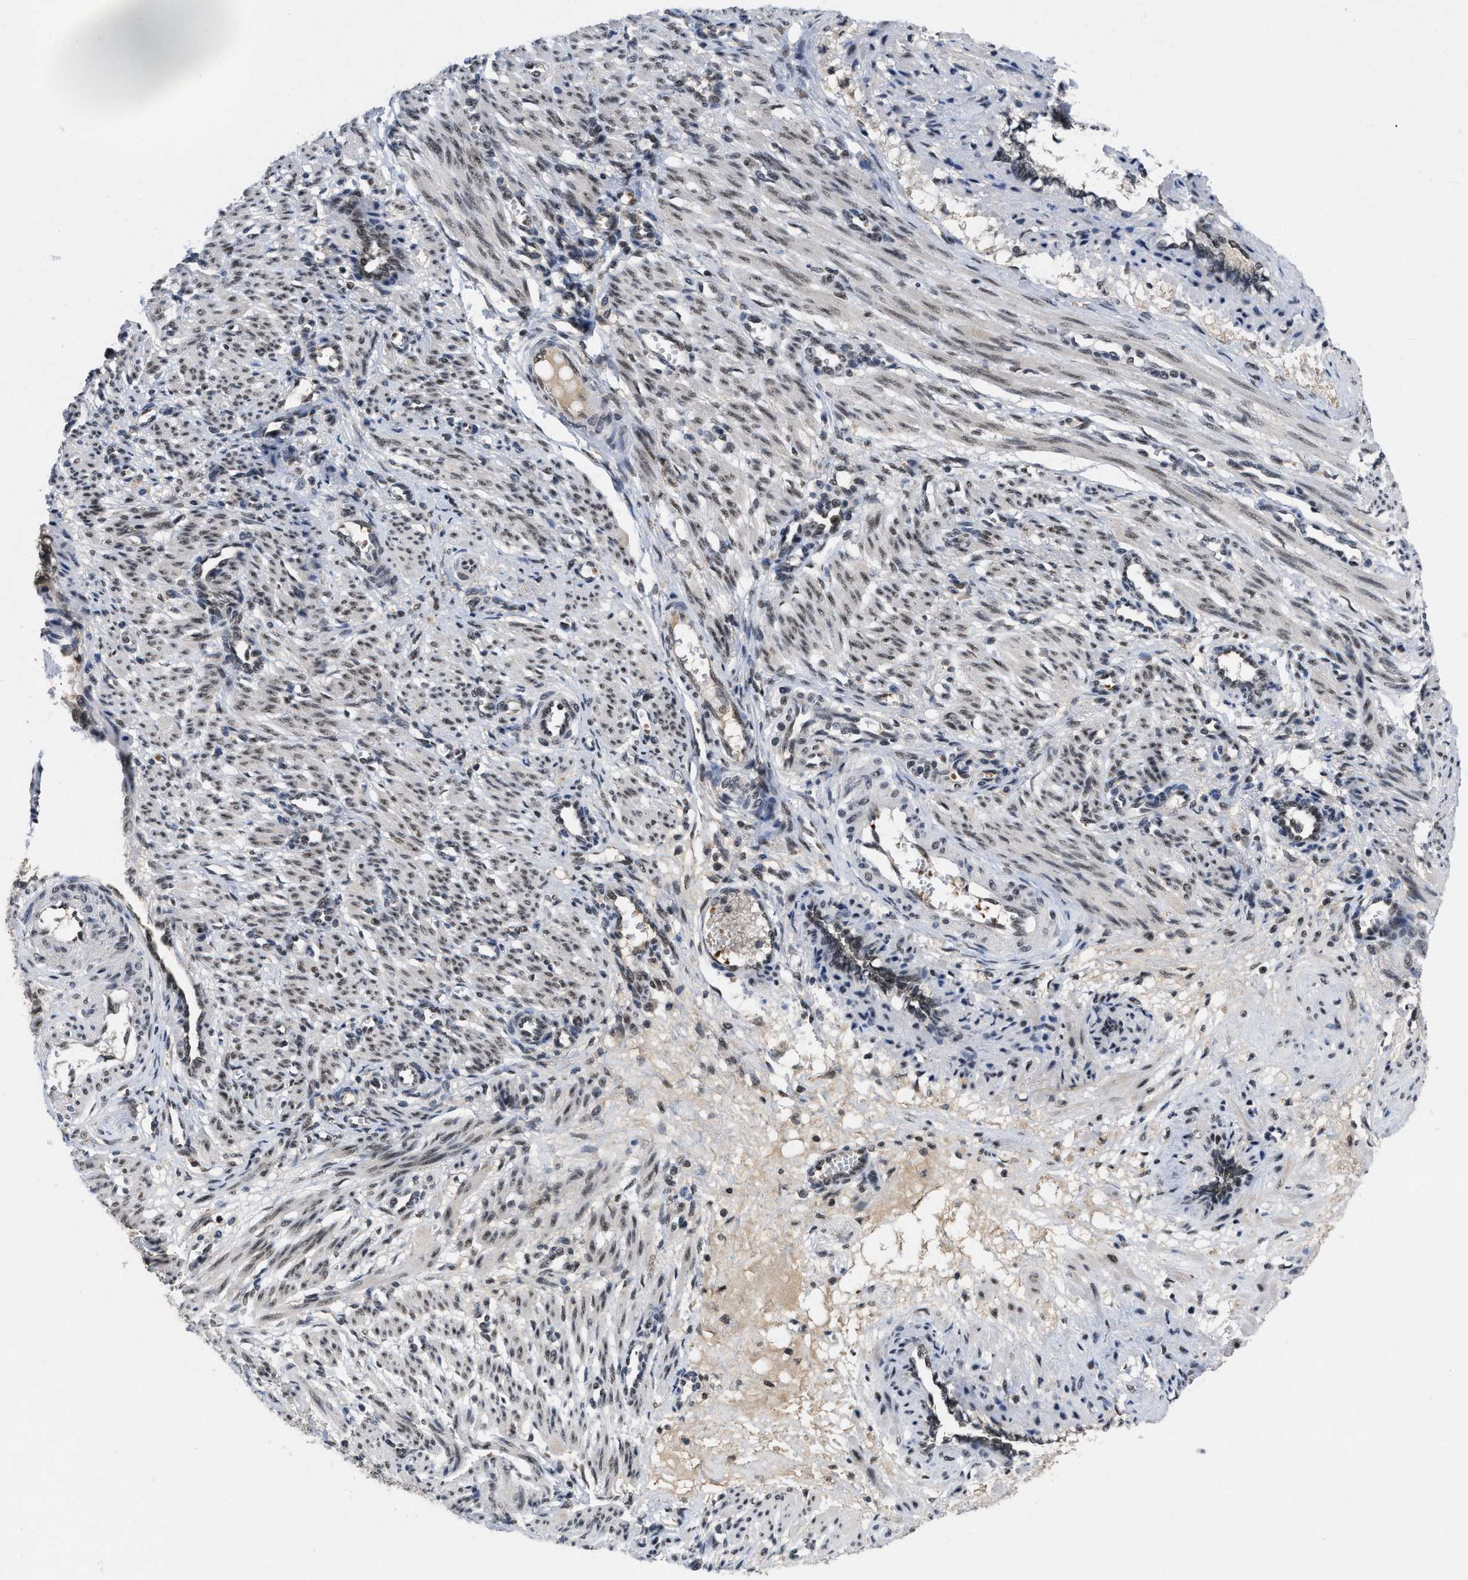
{"staining": {"intensity": "moderate", "quantity": "25%-75%", "location": "nuclear"}, "tissue": "smooth muscle", "cell_type": "Smooth muscle cells", "image_type": "normal", "snomed": [{"axis": "morphology", "description": "Normal tissue, NOS"}, {"axis": "topography", "description": "Endometrium"}], "caption": "This image shows immunohistochemistry (IHC) staining of normal human smooth muscle, with medium moderate nuclear staining in about 25%-75% of smooth muscle cells.", "gene": "ZNF346", "patient": {"sex": "female", "age": 33}}